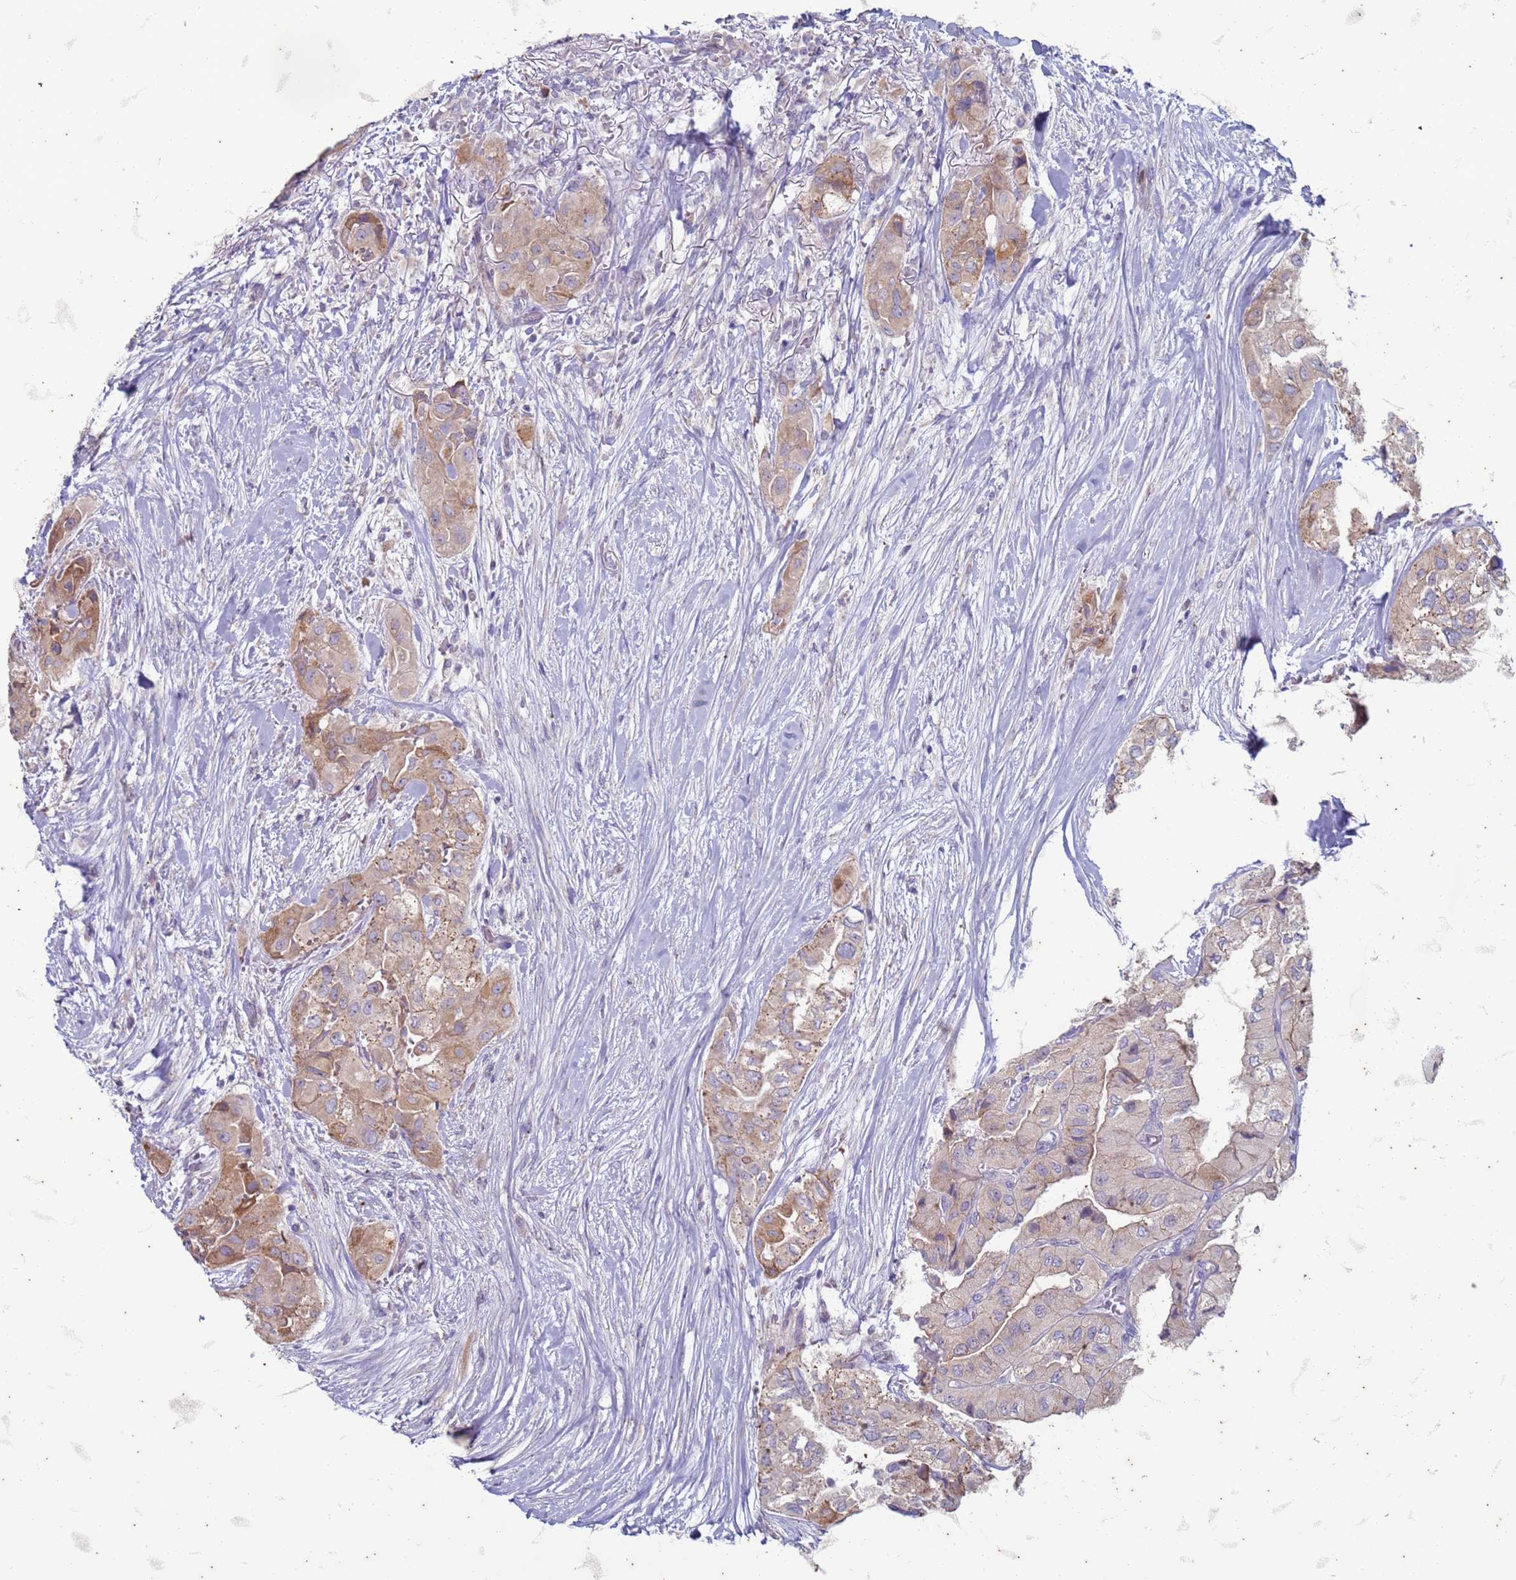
{"staining": {"intensity": "moderate", "quantity": "<25%", "location": "cytoplasmic/membranous"}, "tissue": "thyroid cancer", "cell_type": "Tumor cells", "image_type": "cancer", "snomed": [{"axis": "morphology", "description": "Papillary adenocarcinoma, NOS"}, {"axis": "topography", "description": "Thyroid gland"}], "caption": "Immunohistochemistry (IHC) of thyroid cancer demonstrates low levels of moderate cytoplasmic/membranous staining in about <25% of tumor cells.", "gene": "SUCO", "patient": {"sex": "female", "age": 59}}